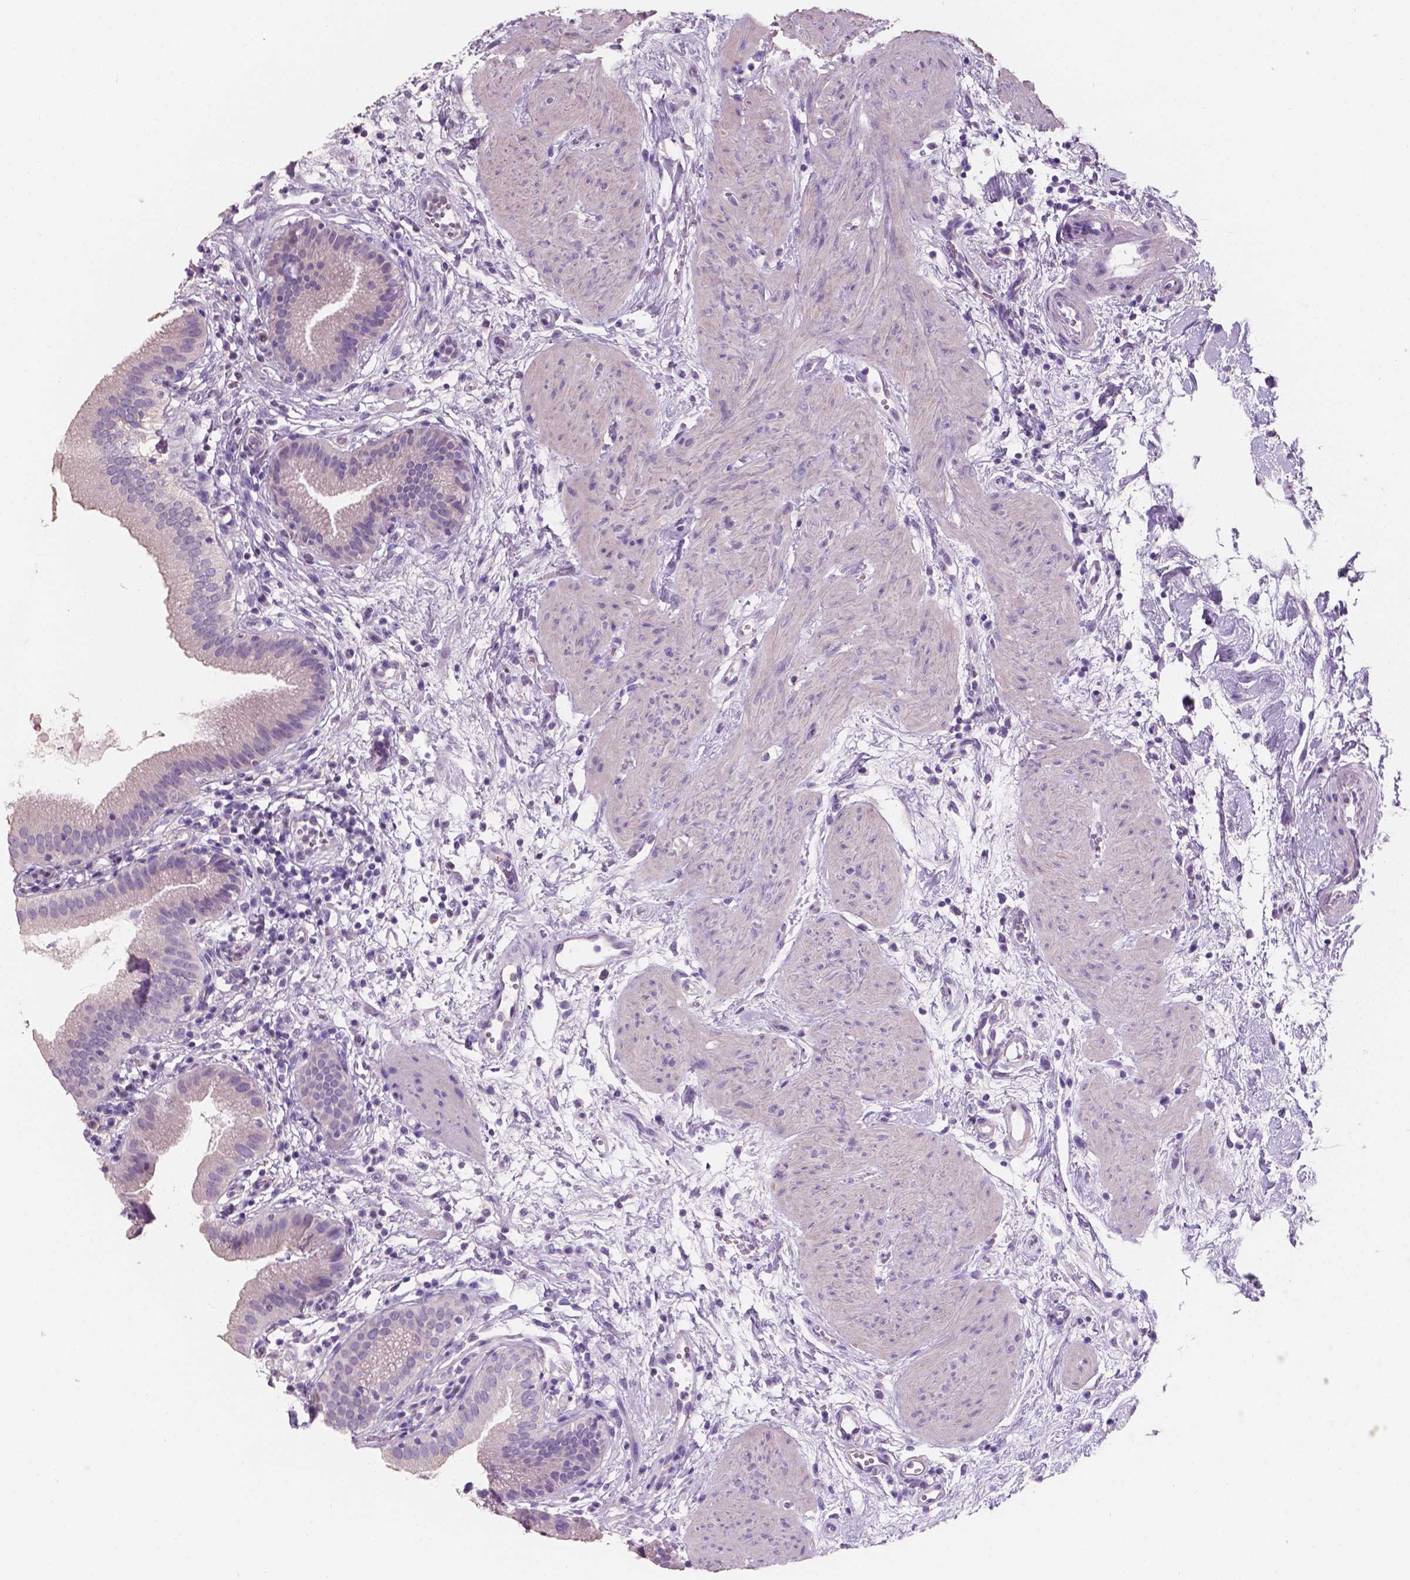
{"staining": {"intensity": "negative", "quantity": "none", "location": "none"}, "tissue": "gallbladder", "cell_type": "Glandular cells", "image_type": "normal", "snomed": [{"axis": "morphology", "description": "Normal tissue, NOS"}, {"axis": "topography", "description": "Gallbladder"}], "caption": "Immunohistochemistry histopathology image of unremarkable gallbladder: gallbladder stained with DAB (3,3'-diaminobenzidine) reveals no significant protein positivity in glandular cells. (DAB (3,3'-diaminobenzidine) immunohistochemistry visualized using brightfield microscopy, high magnification).", "gene": "SBSN", "patient": {"sex": "female", "age": 65}}